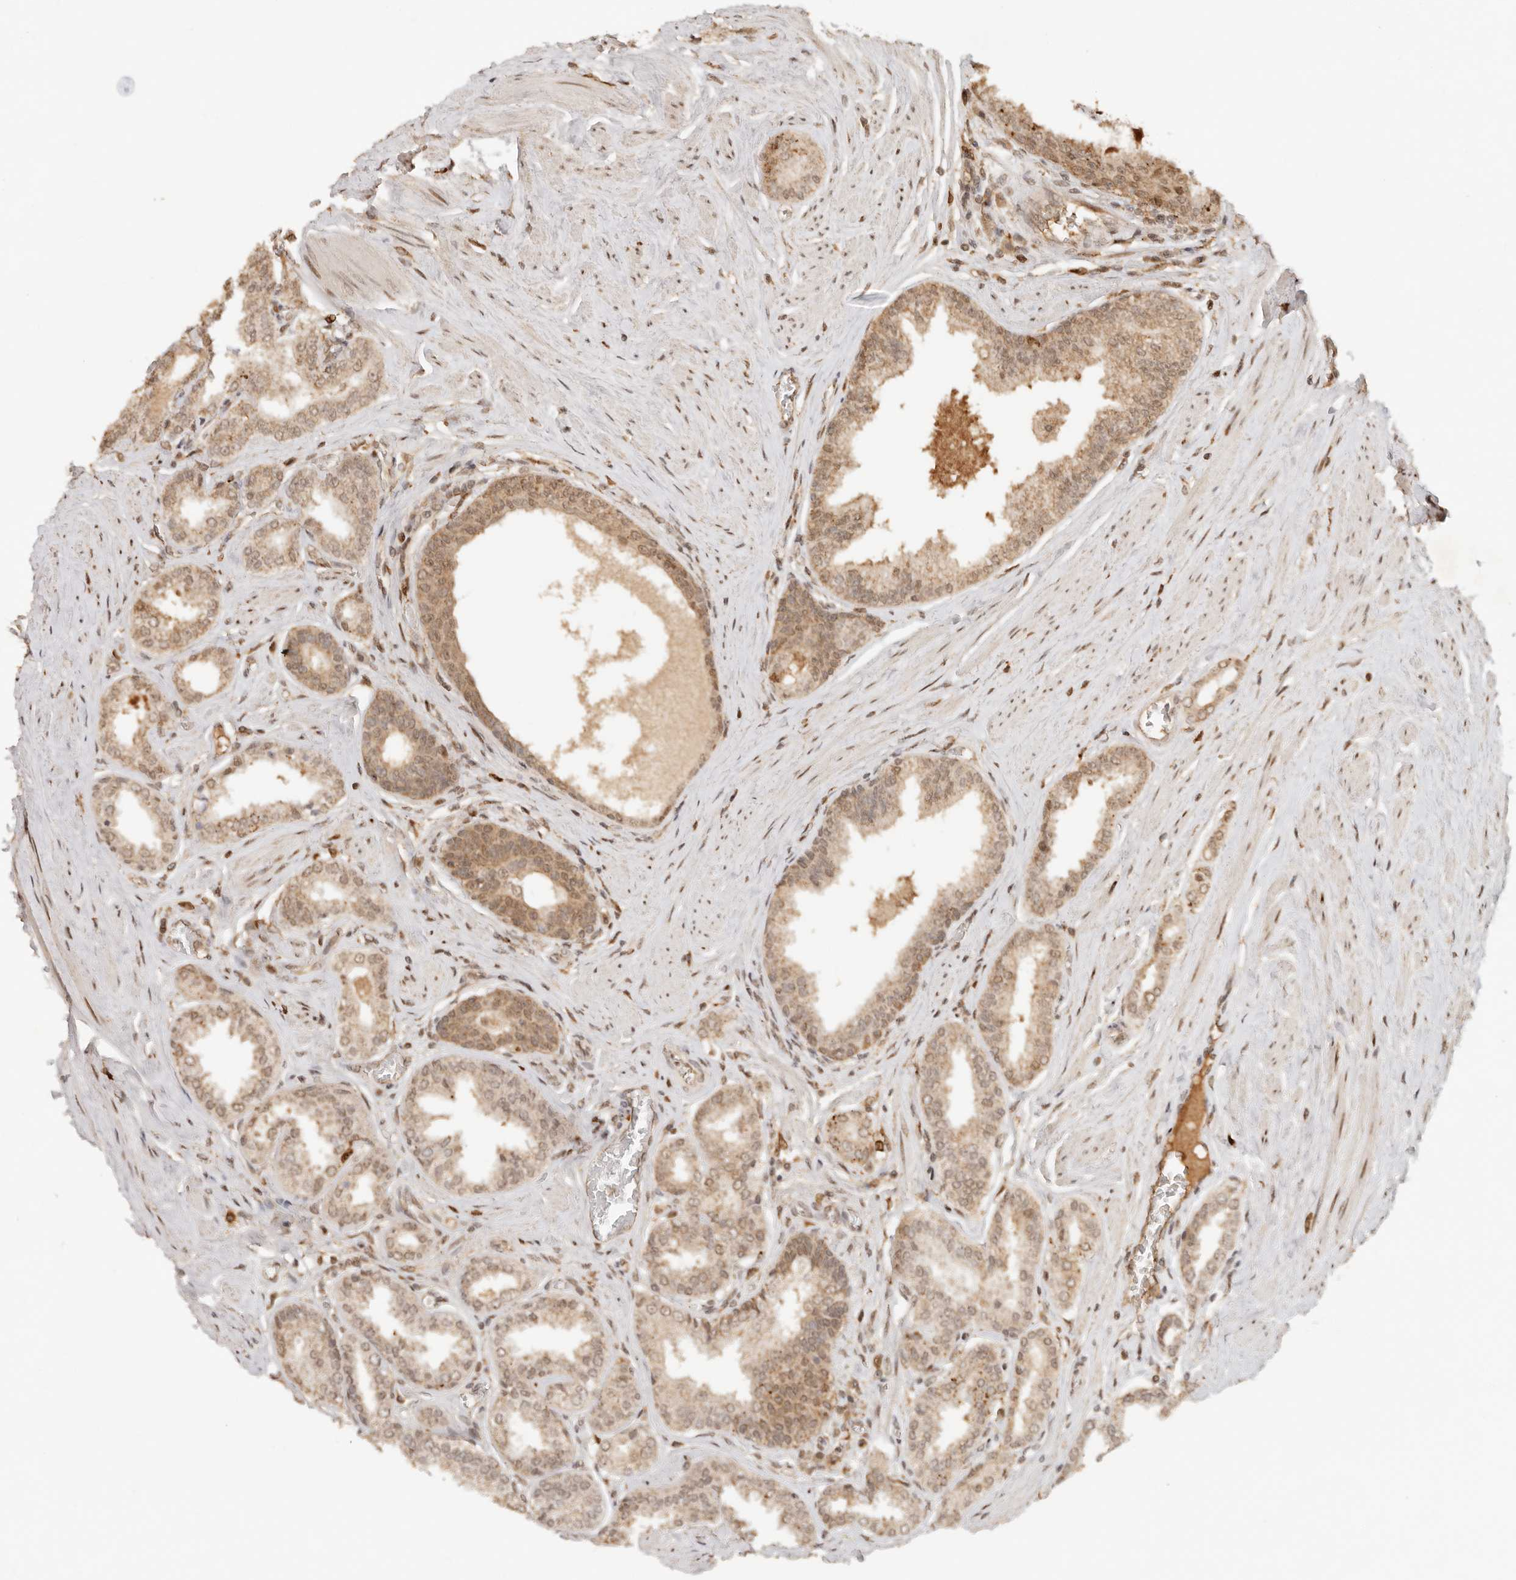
{"staining": {"intensity": "moderate", "quantity": ">75%", "location": "cytoplasmic/membranous,nuclear"}, "tissue": "prostate cancer", "cell_type": "Tumor cells", "image_type": "cancer", "snomed": [{"axis": "morphology", "description": "Adenocarcinoma, Low grade"}, {"axis": "topography", "description": "Prostate"}], "caption": "DAB immunohistochemical staining of prostate low-grade adenocarcinoma exhibits moderate cytoplasmic/membranous and nuclear protein positivity in about >75% of tumor cells. The protein of interest is shown in brown color, while the nuclei are stained blue.", "gene": "NPAS2", "patient": {"sex": "male", "age": 63}}